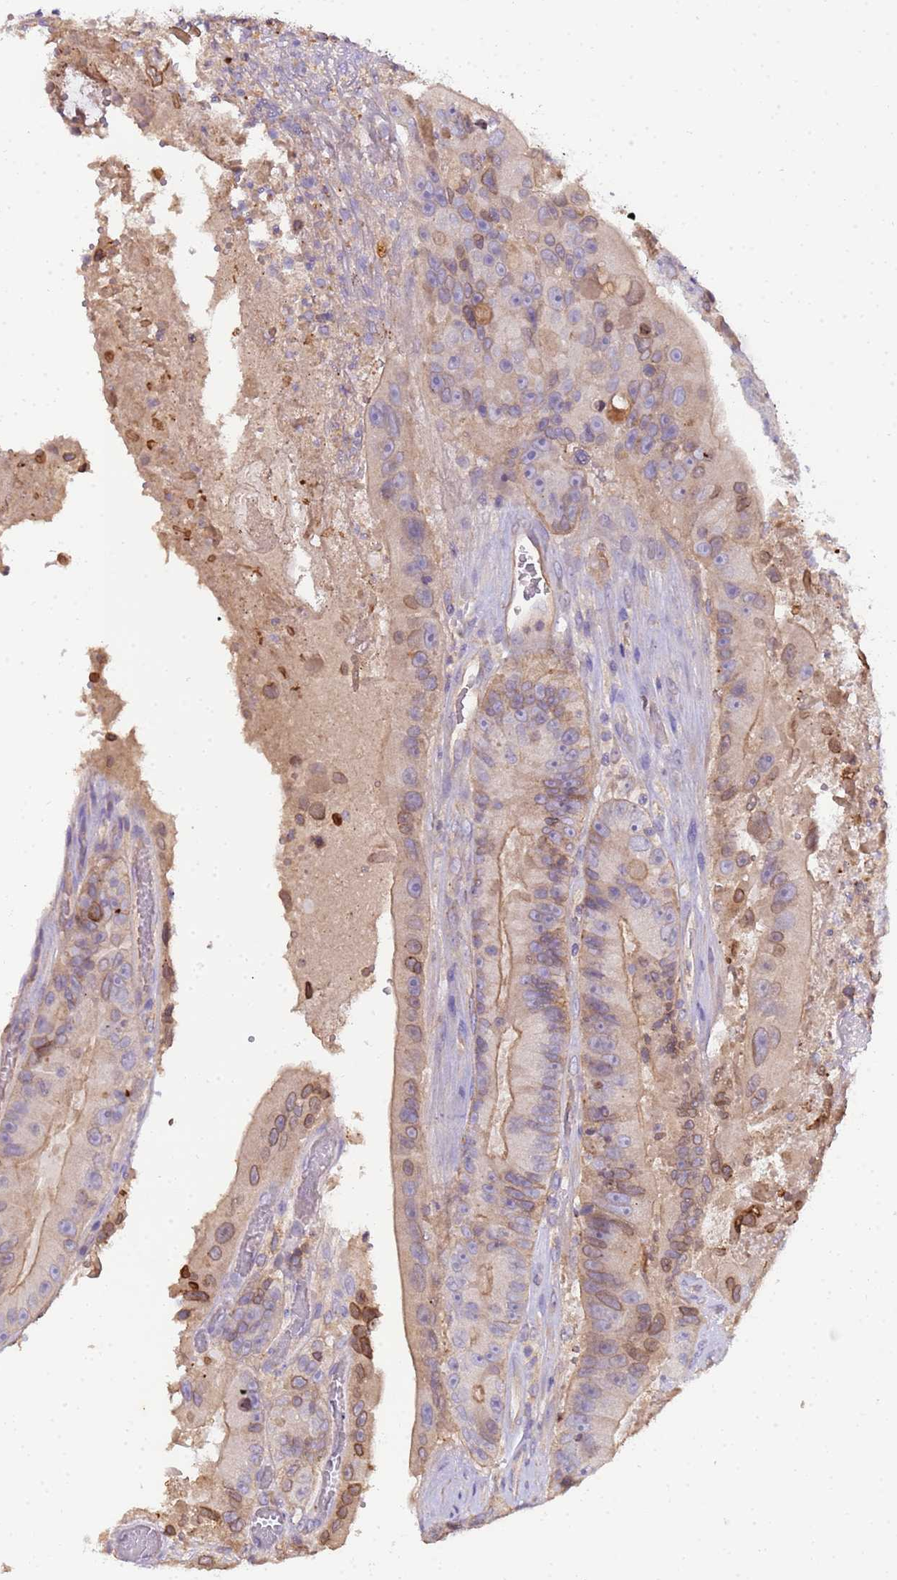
{"staining": {"intensity": "moderate", "quantity": "<25%", "location": "cytoplasmic/membranous,nuclear"}, "tissue": "colorectal cancer", "cell_type": "Tumor cells", "image_type": "cancer", "snomed": [{"axis": "morphology", "description": "Adenocarcinoma, NOS"}, {"axis": "topography", "description": "Colon"}], "caption": "Immunohistochemical staining of human colorectal adenocarcinoma reveals low levels of moderate cytoplasmic/membranous and nuclear staining in approximately <25% of tumor cells. (IHC, brightfield microscopy, high magnification).", "gene": "PLCXD3", "patient": {"sex": "female", "age": 86}}